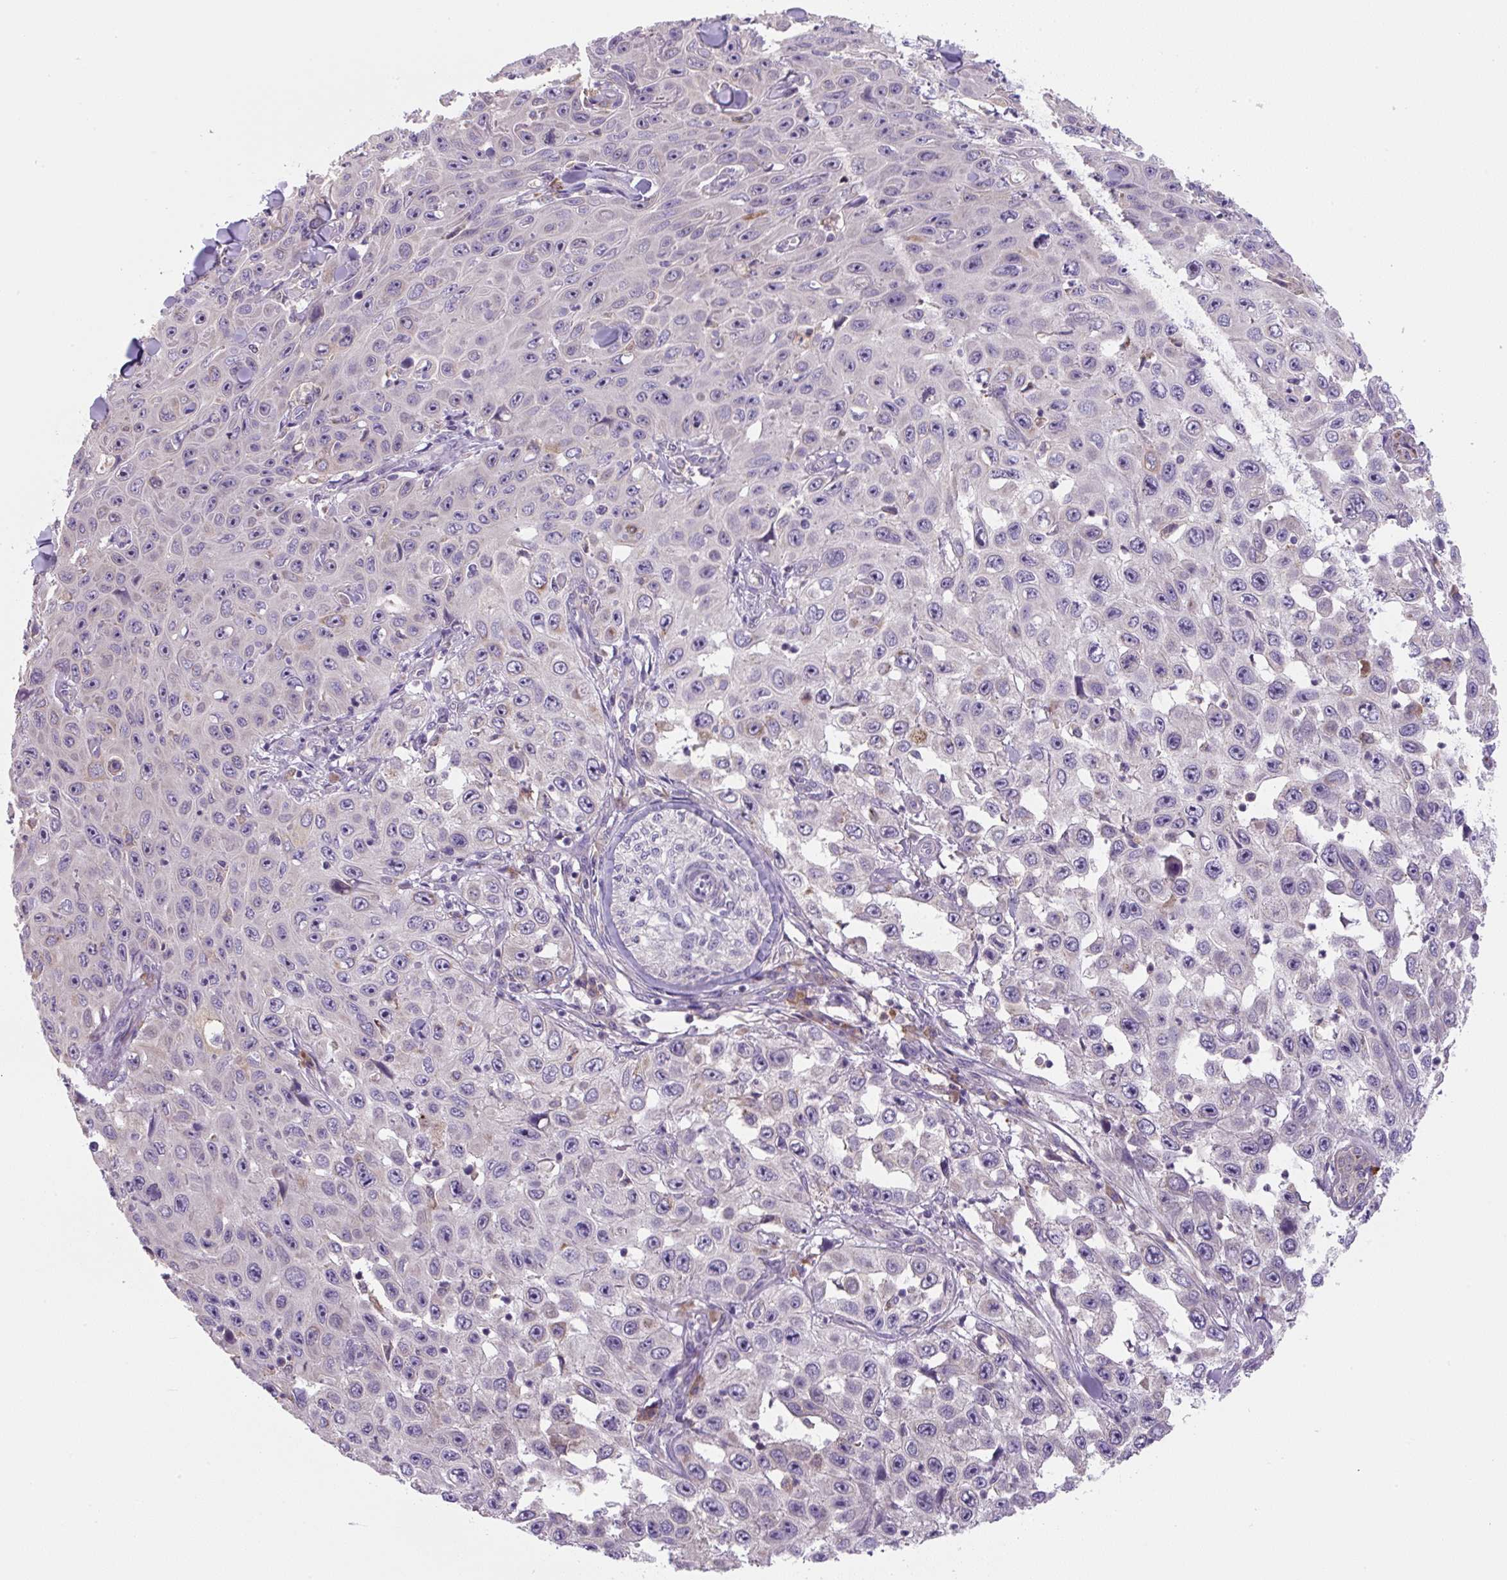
{"staining": {"intensity": "negative", "quantity": "none", "location": "none"}, "tissue": "skin cancer", "cell_type": "Tumor cells", "image_type": "cancer", "snomed": [{"axis": "morphology", "description": "Squamous cell carcinoma, NOS"}, {"axis": "topography", "description": "Skin"}], "caption": "Skin cancer was stained to show a protein in brown. There is no significant staining in tumor cells.", "gene": "FZD5", "patient": {"sex": "male", "age": 82}}